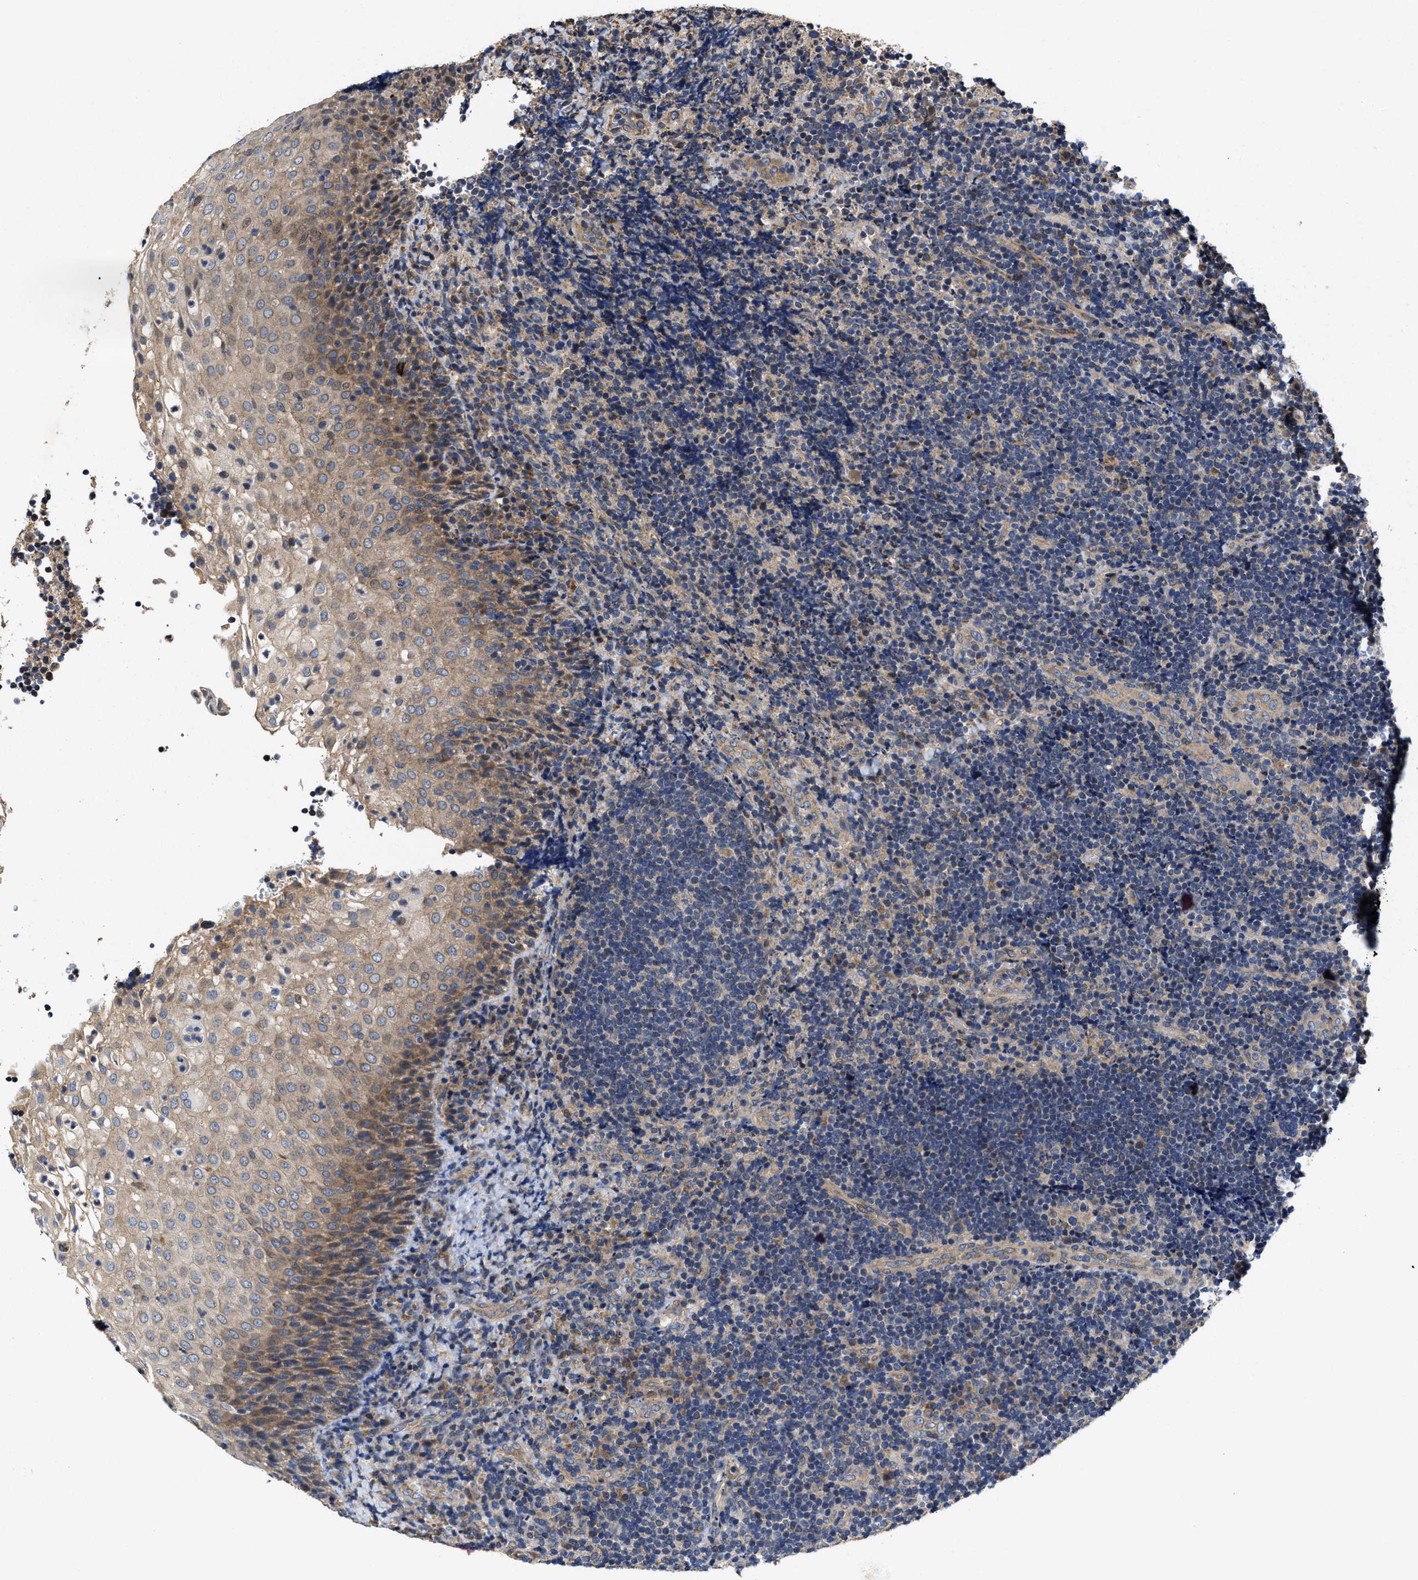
{"staining": {"intensity": "weak", "quantity": "<25%", "location": "cytoplasmic/membranous"}, "tissue": "lymphoma", "cell_type": "Tumor cells", "image_type": "cancer", "snomed": [{"axis": "morphology", "description": "Malignant lymphoma, non-Hodgkin's type, High grade"}, {"axis": "topography", "description": "Tonsil"}], "caption": "Lymphoma stained for a protein using immunohistochemistry (IHC) displays no staining tumor cells.", "gene": "TRAF6", "patient": {"sex": "female", "age": 36}}